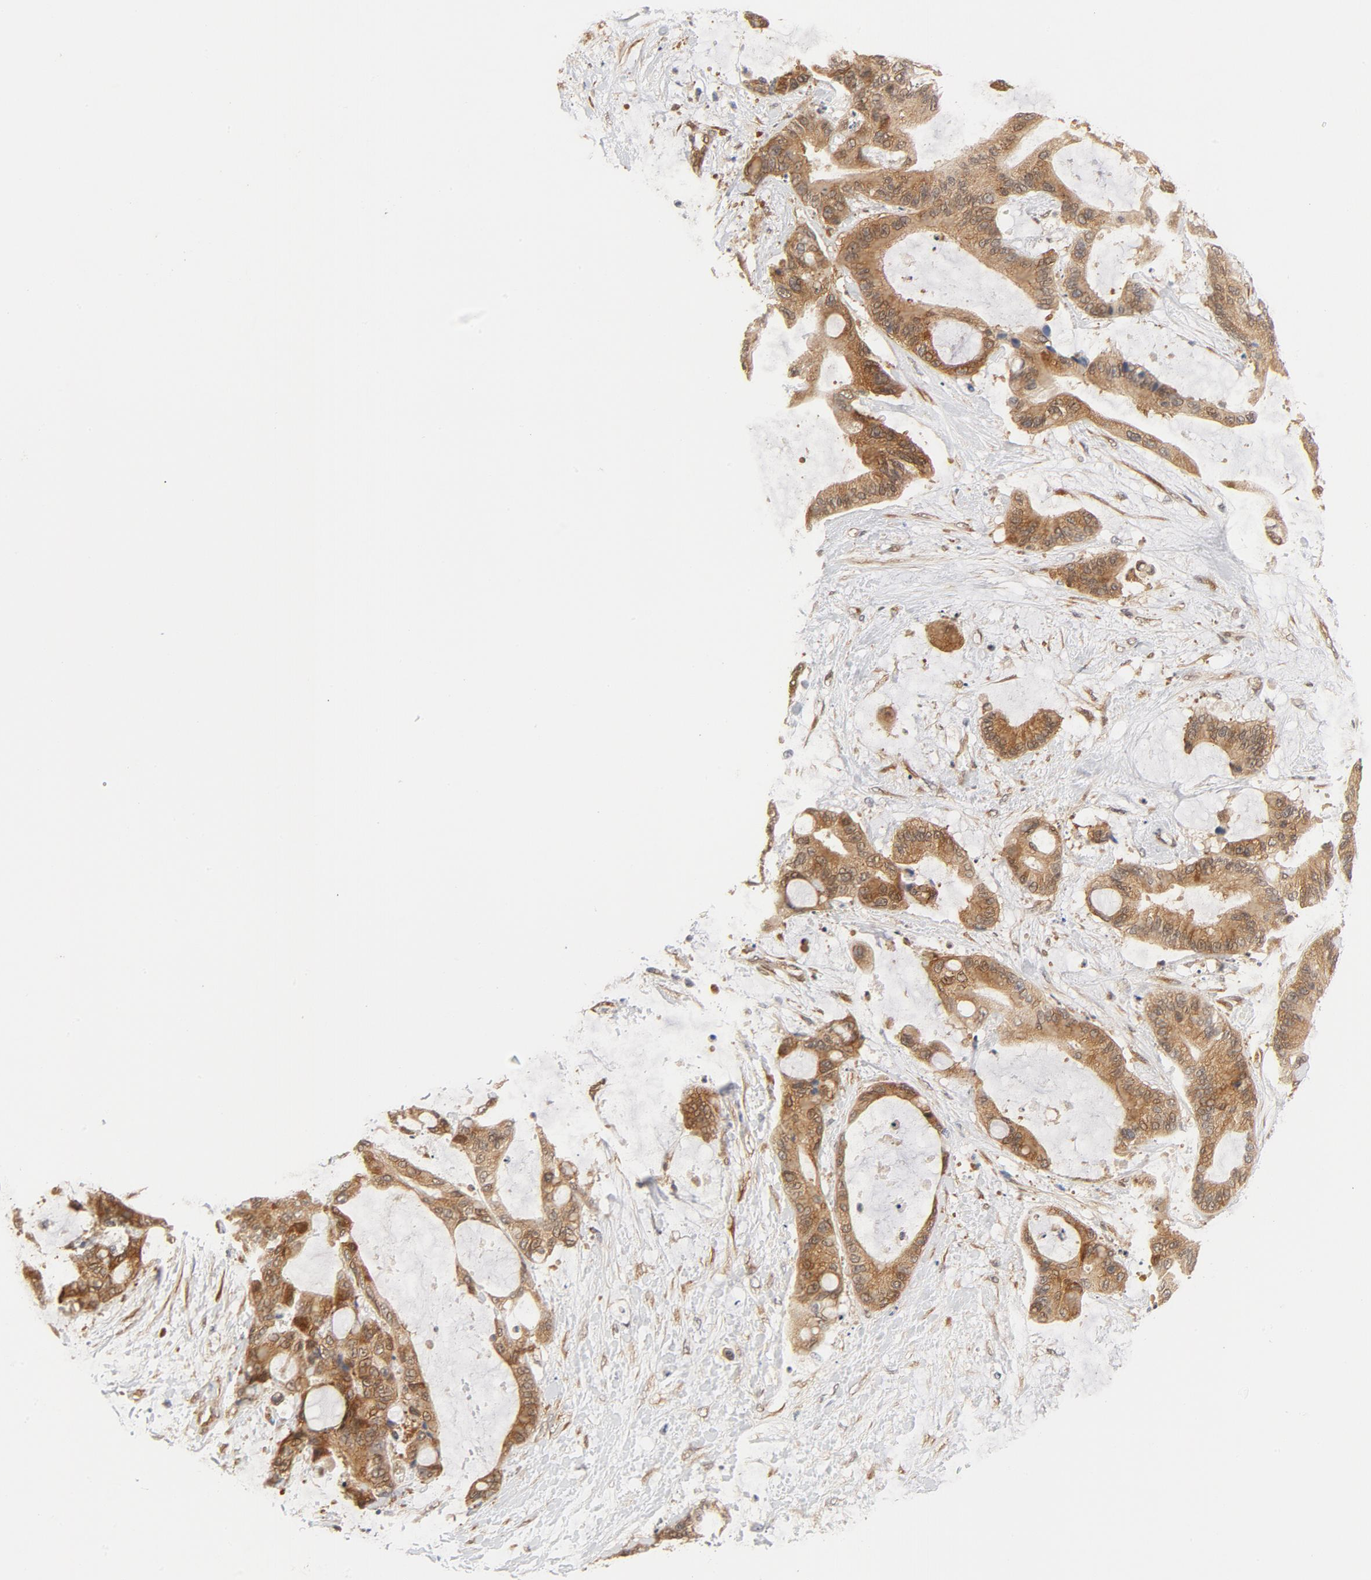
{"staining": {"intensity": "moderate", "quantity": ">75%", "location": "cytoplasmic/membranous"}, "tissue": "liver cancer", "cell_type": "Tumor cells", "image_type": "cancer", "snomed": [{"axis": "morphology", "description": "Cholangiocarcinoma"}, {"axis": "topography", "description": "Liver"}], "caption": "IHC staining of cholangiocarcinoma (liver), which displays medium levels of moderate cytoplasmic/membranous staining in approximately >75% of tumor cells indicating moderate cytoplasmic/membranous protein staining. The staining was performed using DAB (brown) for protein detection and nuclei were counterstained in hematoxylin (blue).", "gene": "EIF4E", "patient": {"sex": "female", "age": 73}}